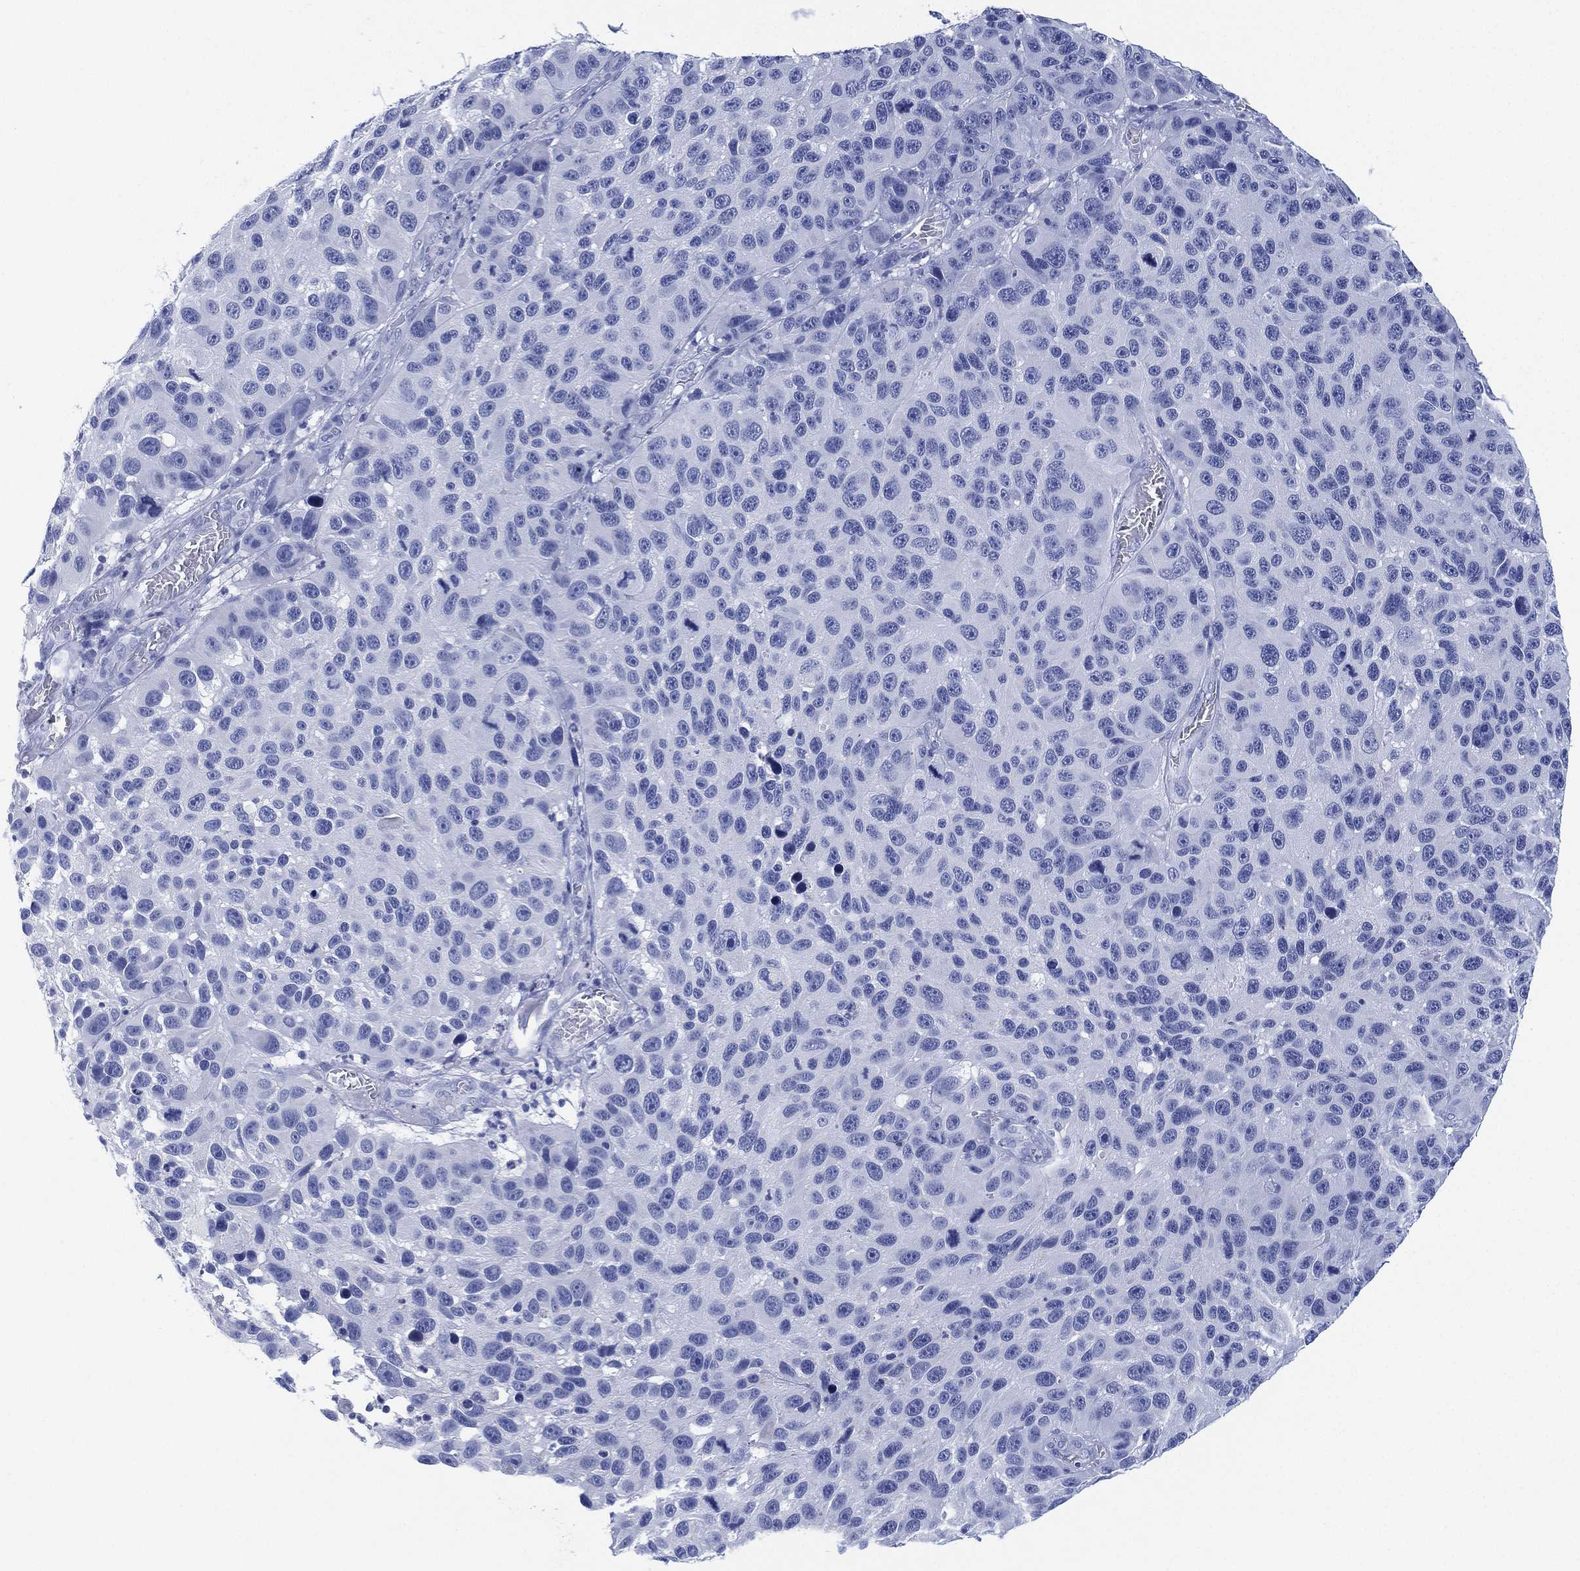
{"staining": {"intensity": "strong", "quantity": "<25%", "location": "cytoplasmic/membranous"}, "tissue": "melanoma", "cell_type": "Tumor cells", "image_type": "cancer", "snomed": [{"axis": "morphology", "description": "Malignant melanoma, NOS"}, {"axis": "topography", "description": "Skin"}], "caption": "Immunohistochemical staining of human malignant melanoma exhibits medium levels of strong cytoplasmic/membranous protein expression in approximately <25% of tumor cells. The staining was performed using DAB (3,3'-diaminobenzidine) to visualize the protein expression in brown, while the nuclei were stained in blue with hematoxylin (Magnification: 20x).", "gene": "SLC9C2", "patient": {"sex": "male", "age": 53}}